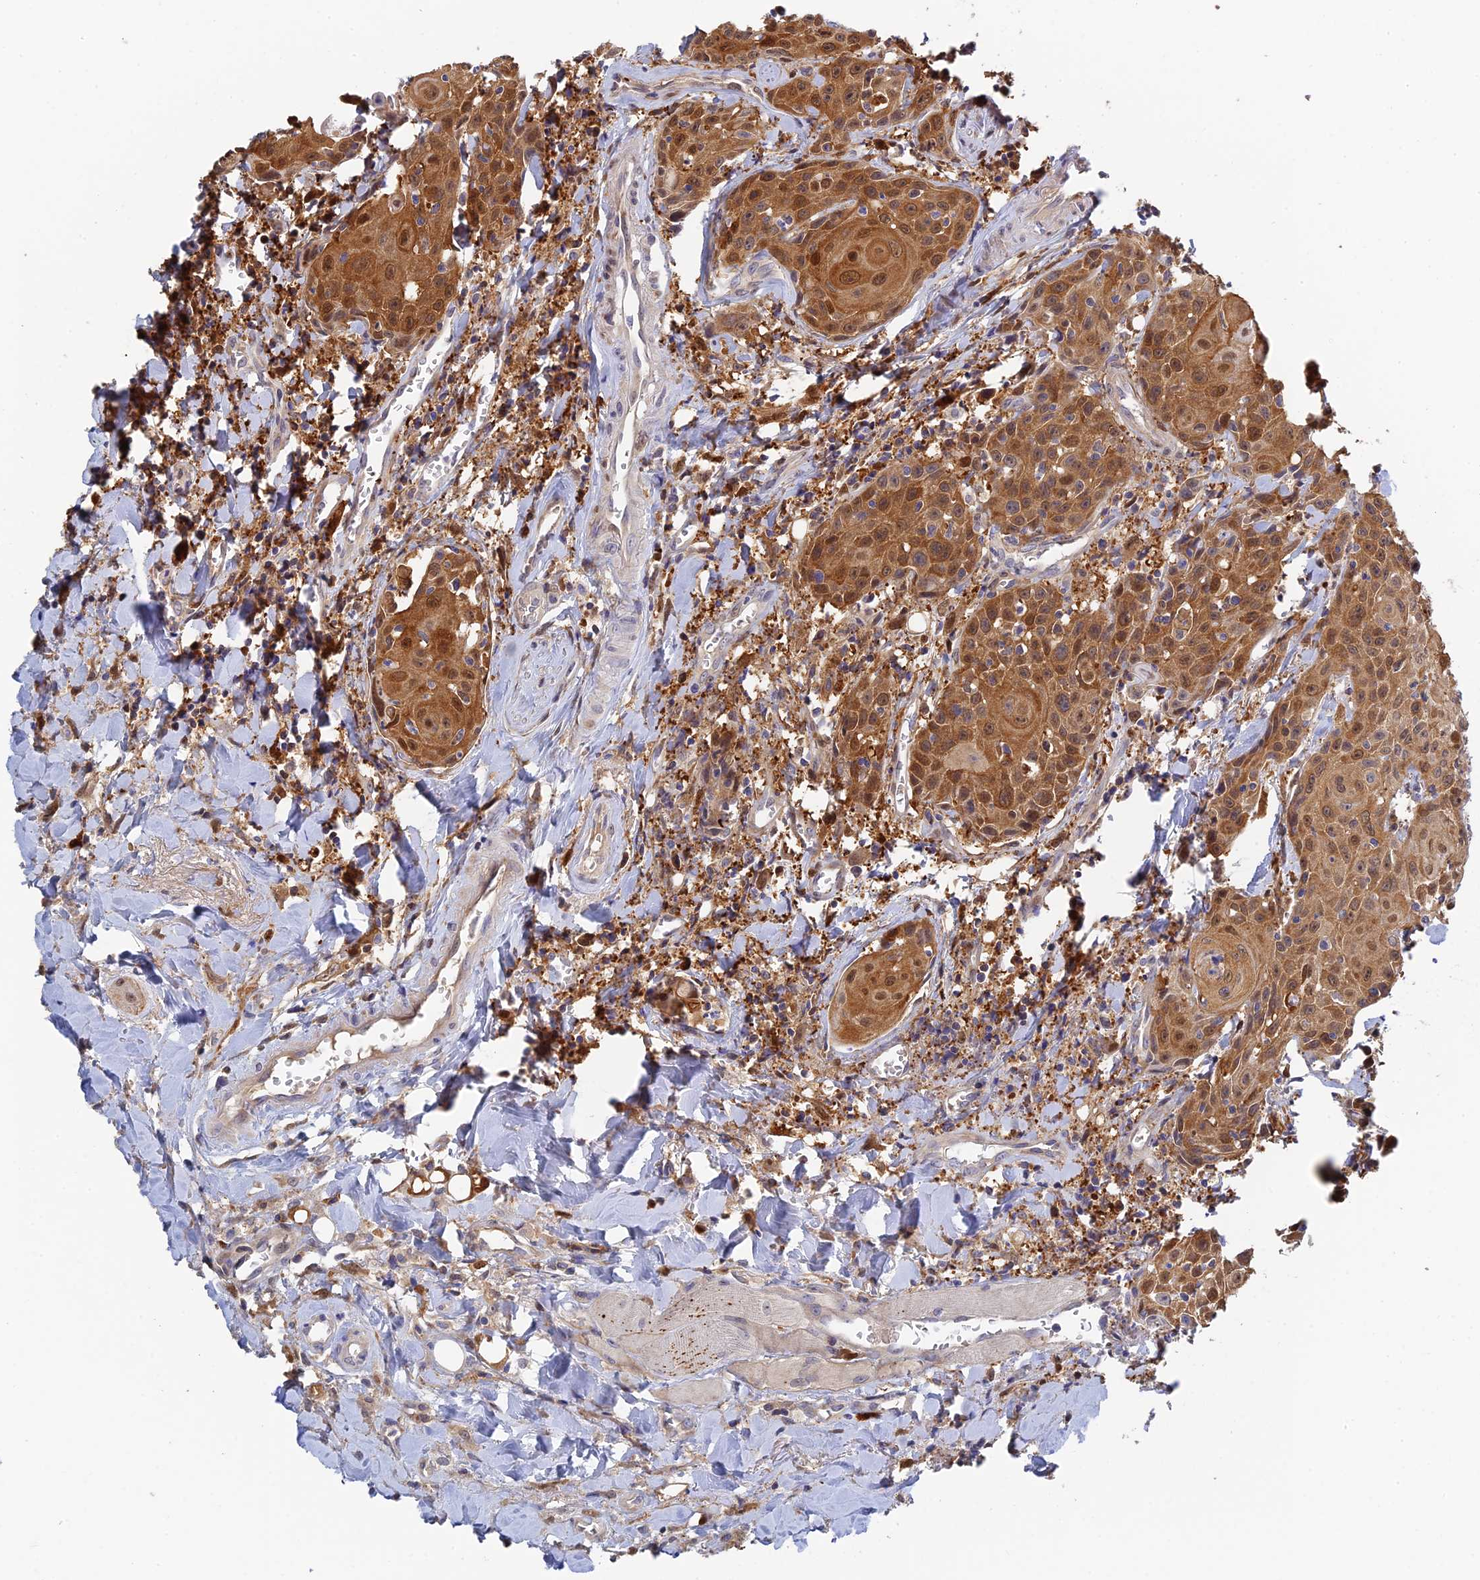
{"staining": {"intensity": "moderate", "quantity": ">75%", "location": "cytoplasmic/membranous,nuclear"}, "tissue": "head and neck cancer", "cell_type": "Tumor cells", "image_type": "cancer", "snomed": [{"axis": "morphology", "description": "Squamous cell carcinoma, NOS"}, {"axis": "topography", "description": "Oral tissue"}, {"axis": "topography", "description": "Head-Neck"}], "caption": "A histopathology image of human squamous cell carcinoma (head and neck) stained for a protein demonstrates moderate cytoplasmic/membranous and nuclear brown staining in tumor cells.", "gene": "SPATA5L1", "patient": {"sex": "female", "age": 82}}